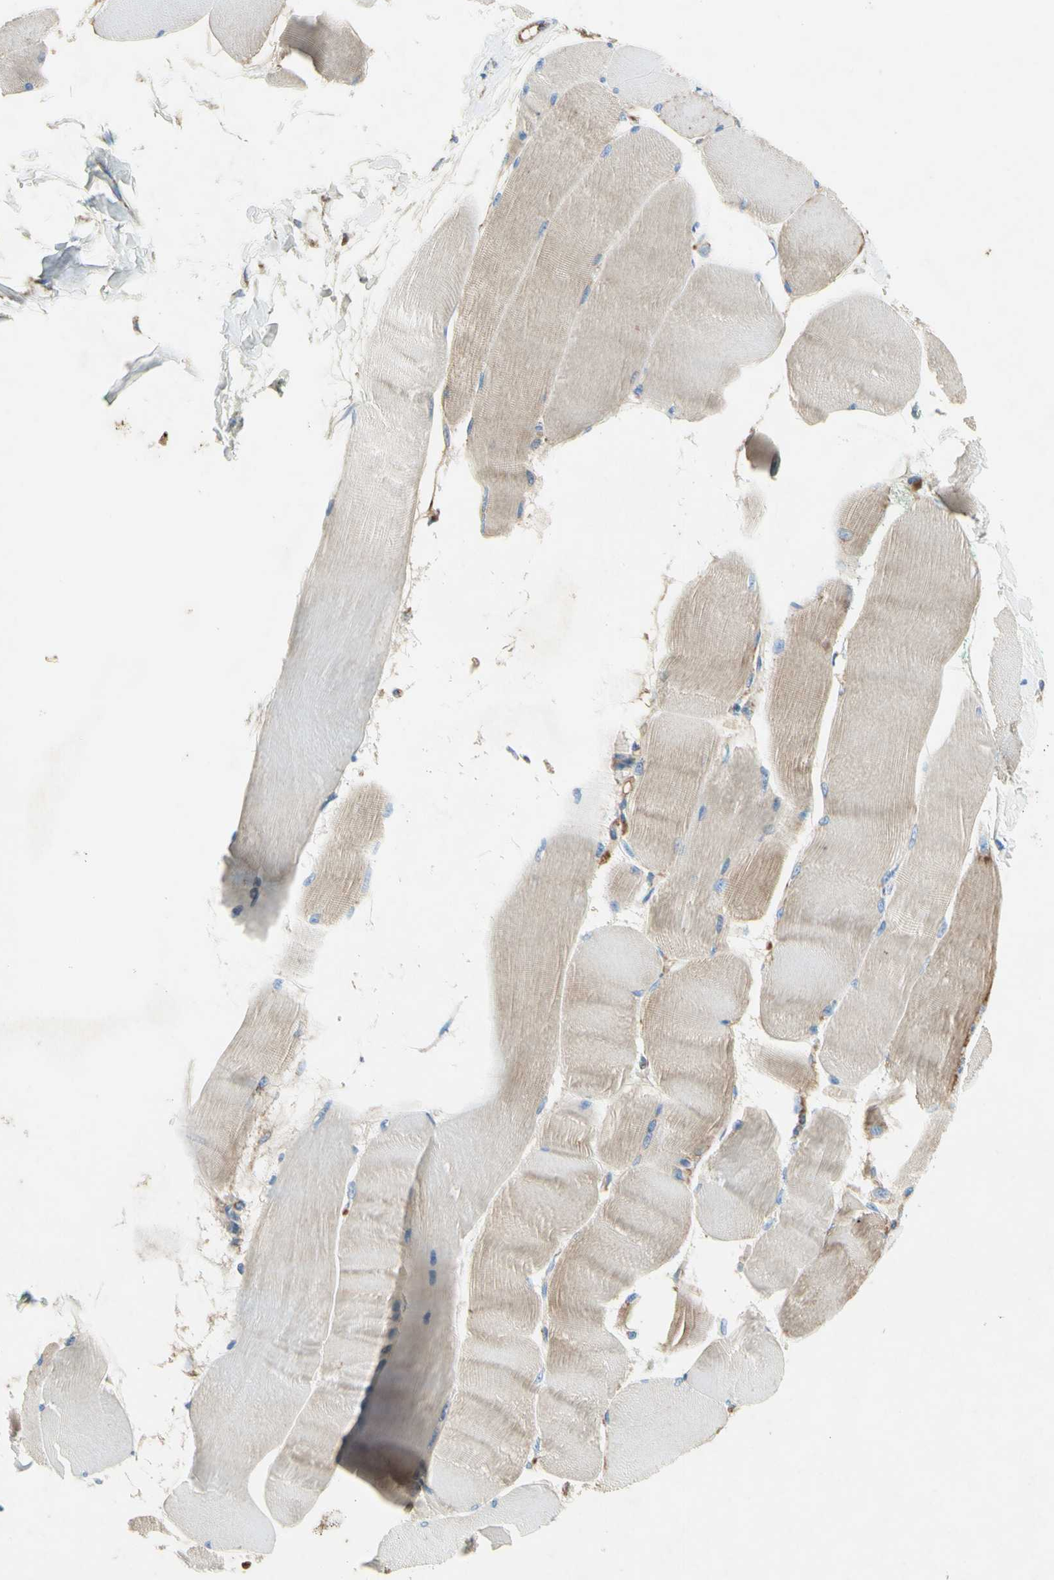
{"staining": {"intensity": "weak", "quantity": ">75%", "location": "cytoplasmic/membranous"}, "tissue": "skeletal muscle", "cell_type": "Myocytes", "image_type": "normal", "snomed": [{"axis": "morphology", "description": "Normal tissue, NOS"}, {"axis": "morphology", "description": "Squamous cell carcinoma, NOS"}, {"axis": "topography", "description": "Skeletal muscle"}], "caption": "DAB immunohistochemical staining of benign human skeletal muscle exhibits weak cytoplasmic/membranous protein positivity in about >75% of myocytes.", "gene": "SDHB", "patient": {"sex": "male", "age": 51}}